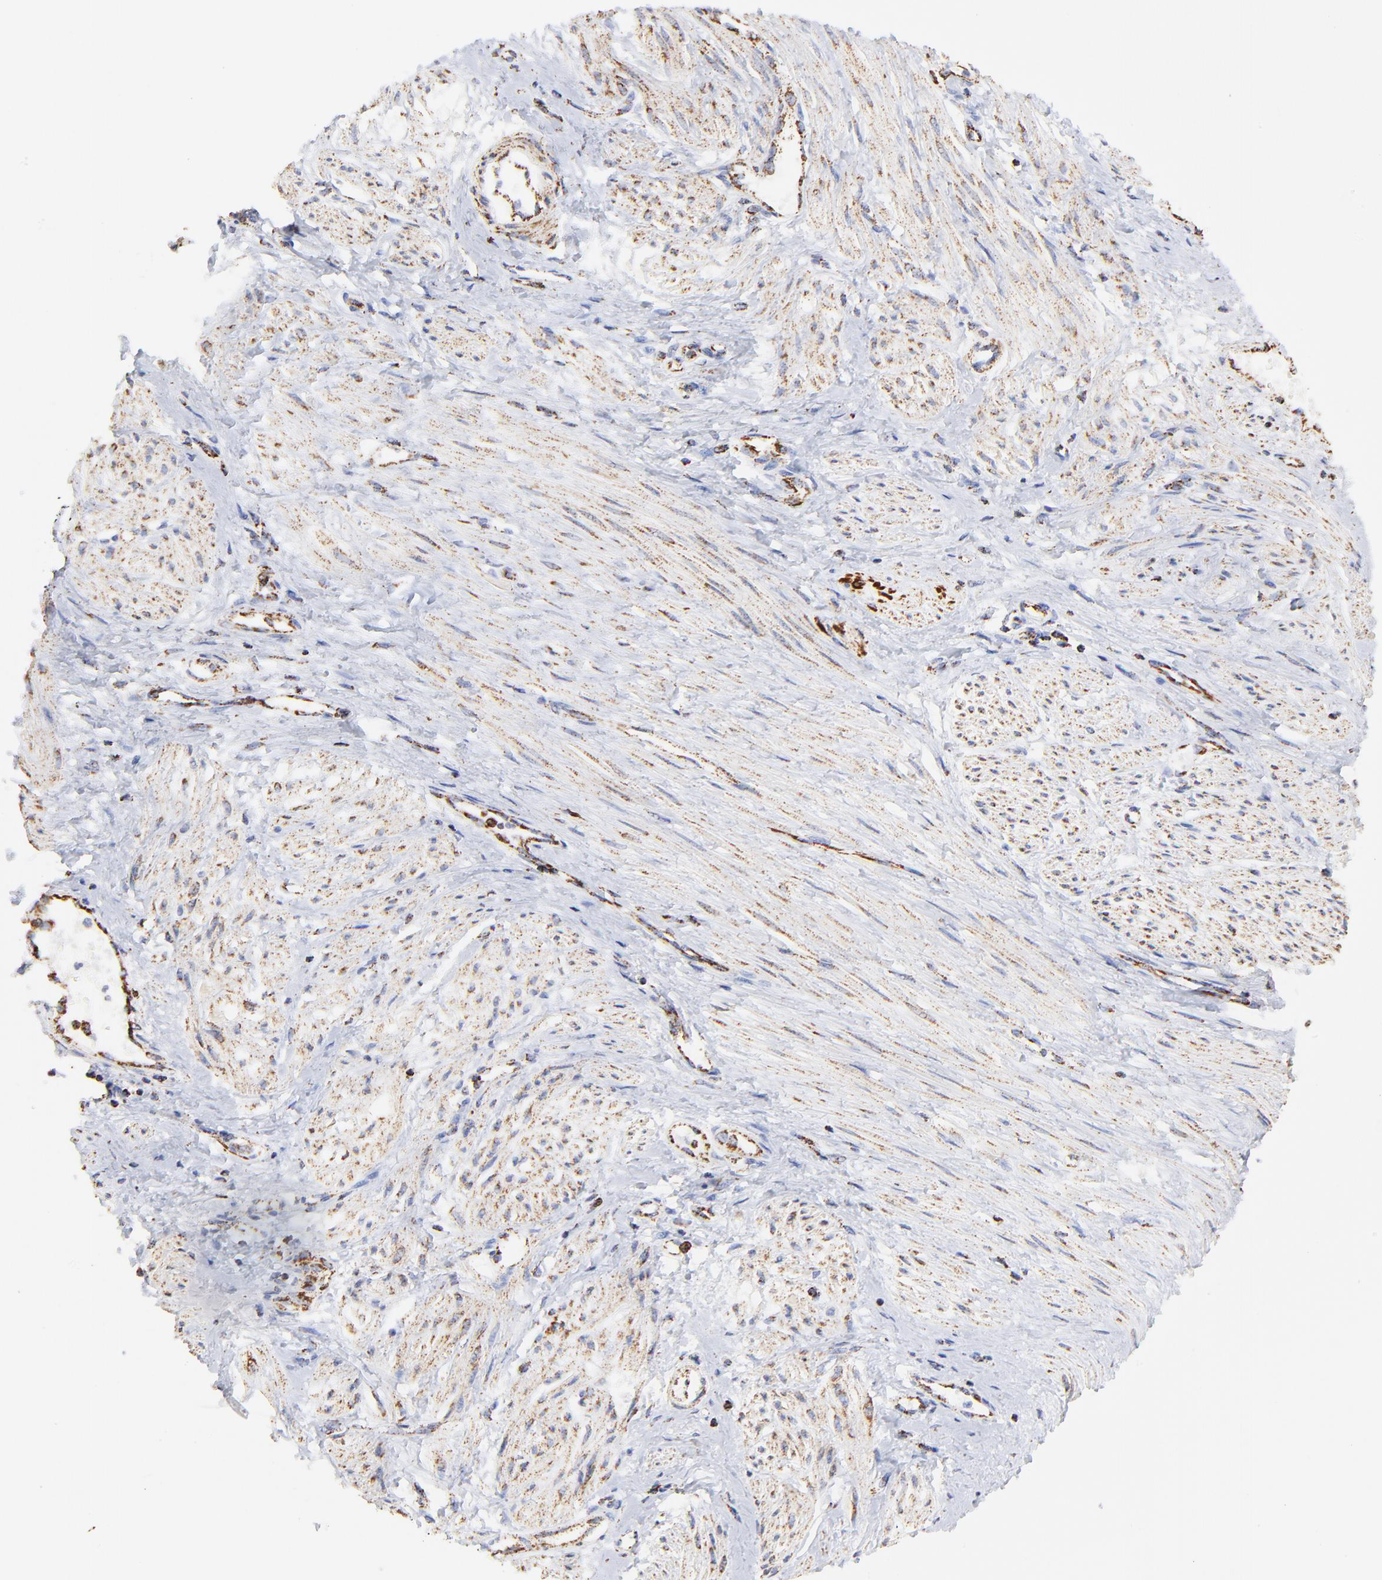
{"staining": {"intensity": "moderate", "quantity": ">75%", "location": "cytoplasmic/membranous"}, "tissue": "smooth muscle", "cell_type": "Smooth muscle cells", "image_type": "normal", "snomed": [{"axis": "morphology", "description": "Normal tissue, NOS"}, {"axis": "topography", "description": "Smooth muscle"}, {"axis": "topography", "description": "Uterus"}], "caption": "DAB (3,3'-diaminobenzidine) immunohistochemical staining of benign smooth muscle exhibits moderate cytoplasmic/membranous protein expression in approximately >75% of smooth muscle cells. The protein is stained brown, and the nuclei are stained in blue (DAB IHC with brightfield microscopy, high magnification).", "gene": "COX4I1", "patient": {"sex": "female", "age": 39}}